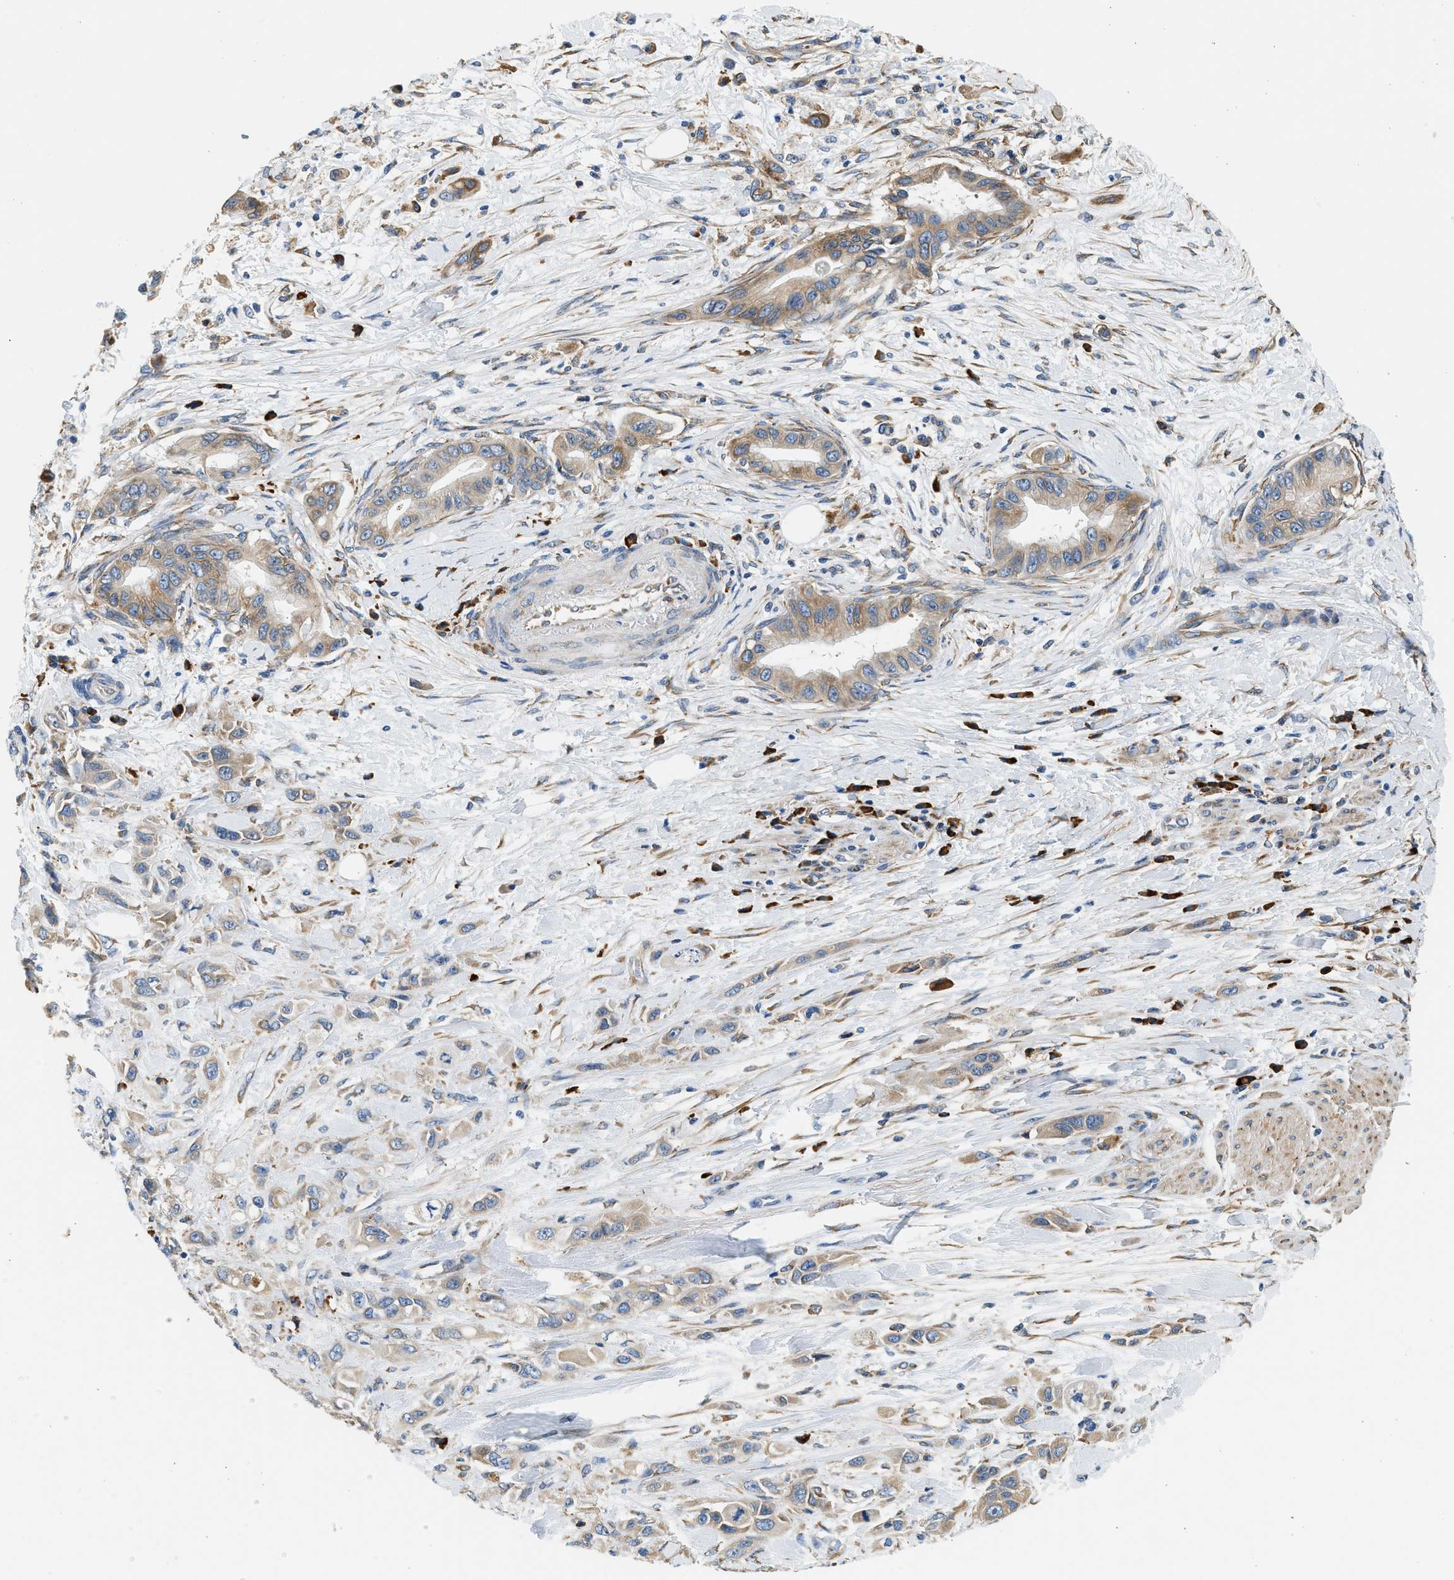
{"staining": {"intensity": "weak", "quantity": "25%-75%", "location": "cytoplasmic/membranous"}, "tissue": "pancreatic cancer", "cell_type": "Tumor cells", "image_type": "cancer", "snomed": [{"axis": "morphology", "description": "Adenocarcinoma, NOS"}, {"axis": "topography", "description": "Pancreas"}], "caption": "A photomicrograph showing weak cytoplasmic/membranous expression in about 25%-75% of tumor cells in adenocarcinoma (pancreatic), as visualized by brown immunohistochemical staining.", "gene": "CNTN6", "patient": {"sex": "female", "age": 73}}